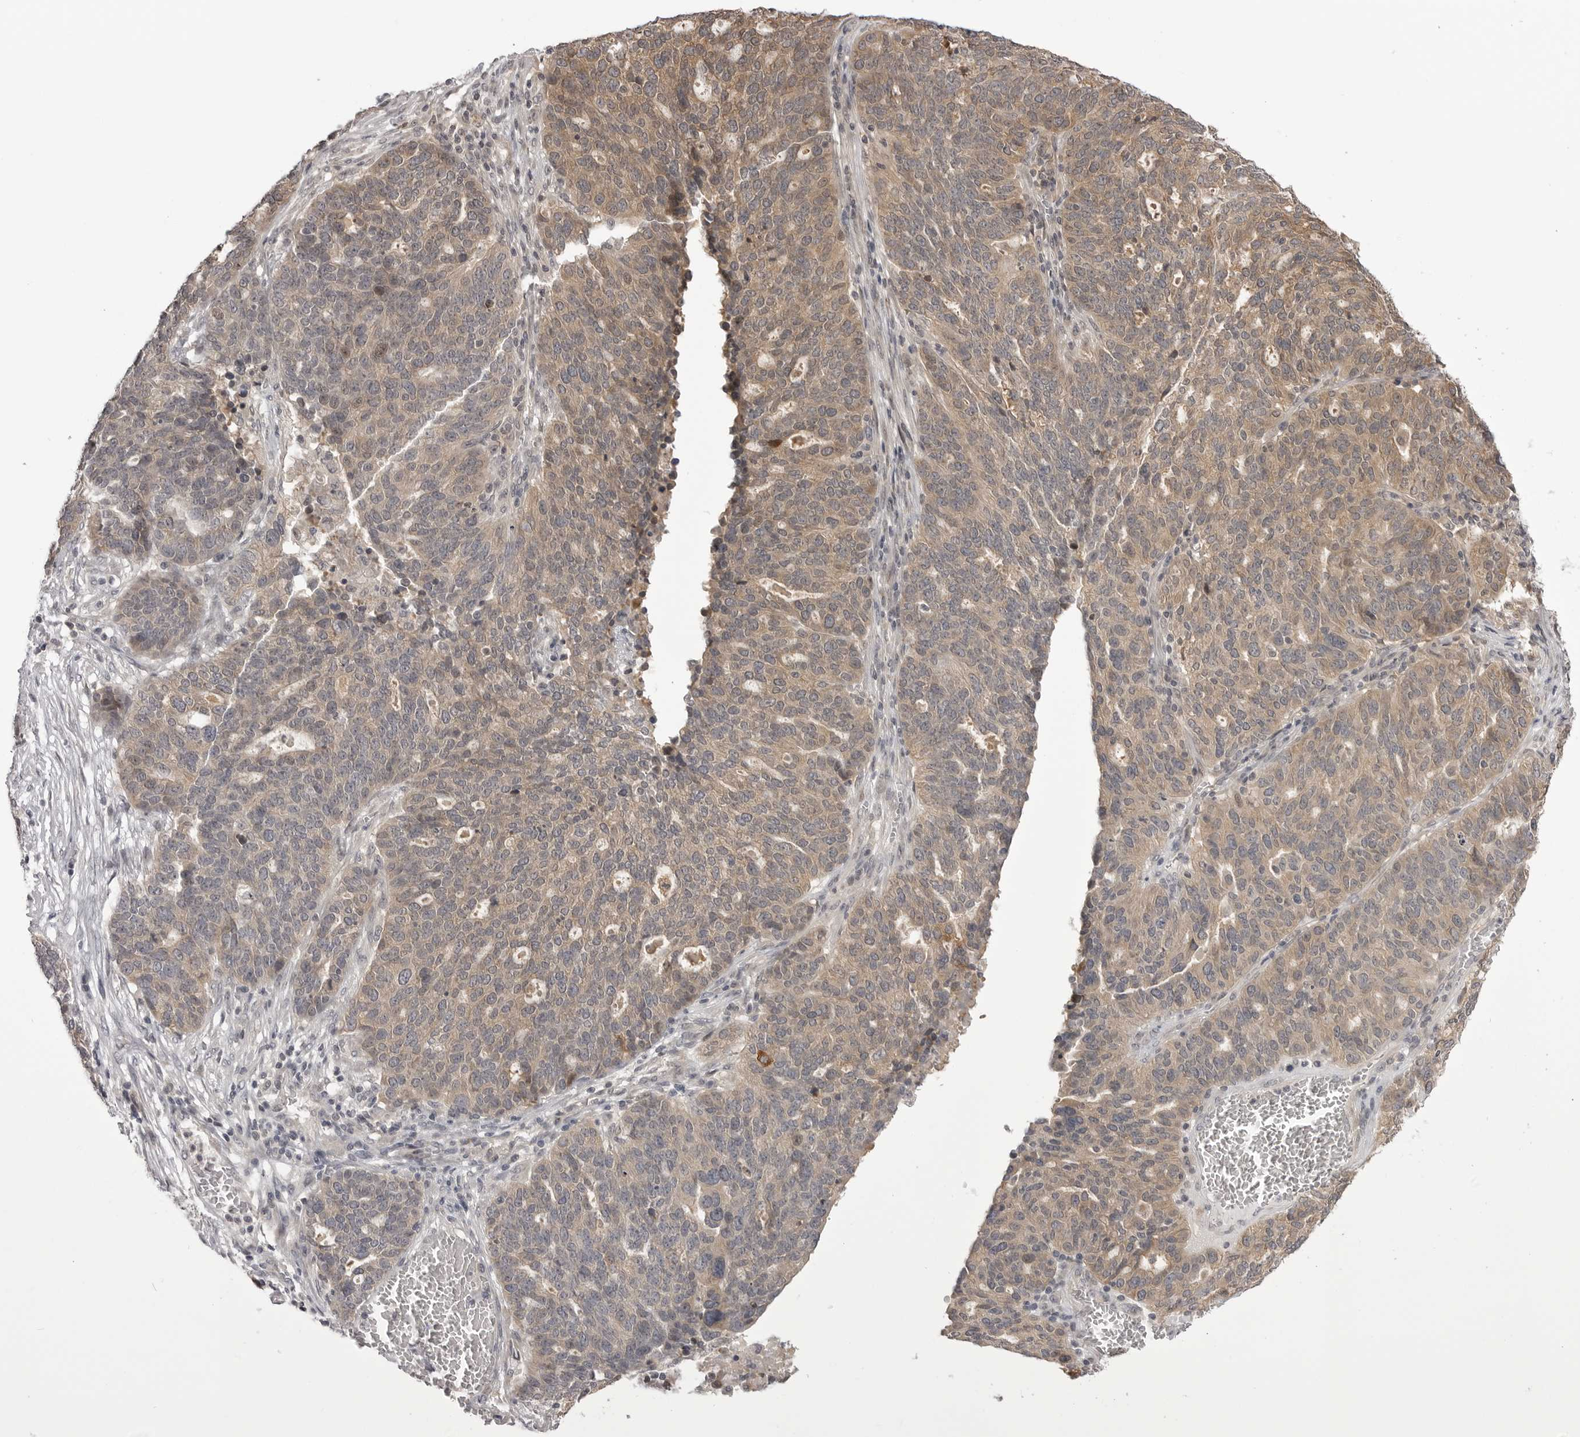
{"staining": {"intensity": "moderate", "quantity": ">75%", "location": "cytoplasmic/membranous"}, "tissue": "ovarian cancer", "cell_type": "Tumor cells", "image_type": "cancer", "snomed": [{"axis": "morphology", "description": "Cystadenocarcinoma, serous, NOS"}, {"axis": "topography", "description": "Ovary"}], "caption": "The immunohistochemical stain shows moderate cytoplasmic/membranous staining in tumor cells of ovarian cancer (serous cystadenocarcinoma) tissue. (brown staining indicates protein expression, while blue staining denotes nuclei).", "gene": "PTK2B", "patient": {"sex": "female", "age": 59}}